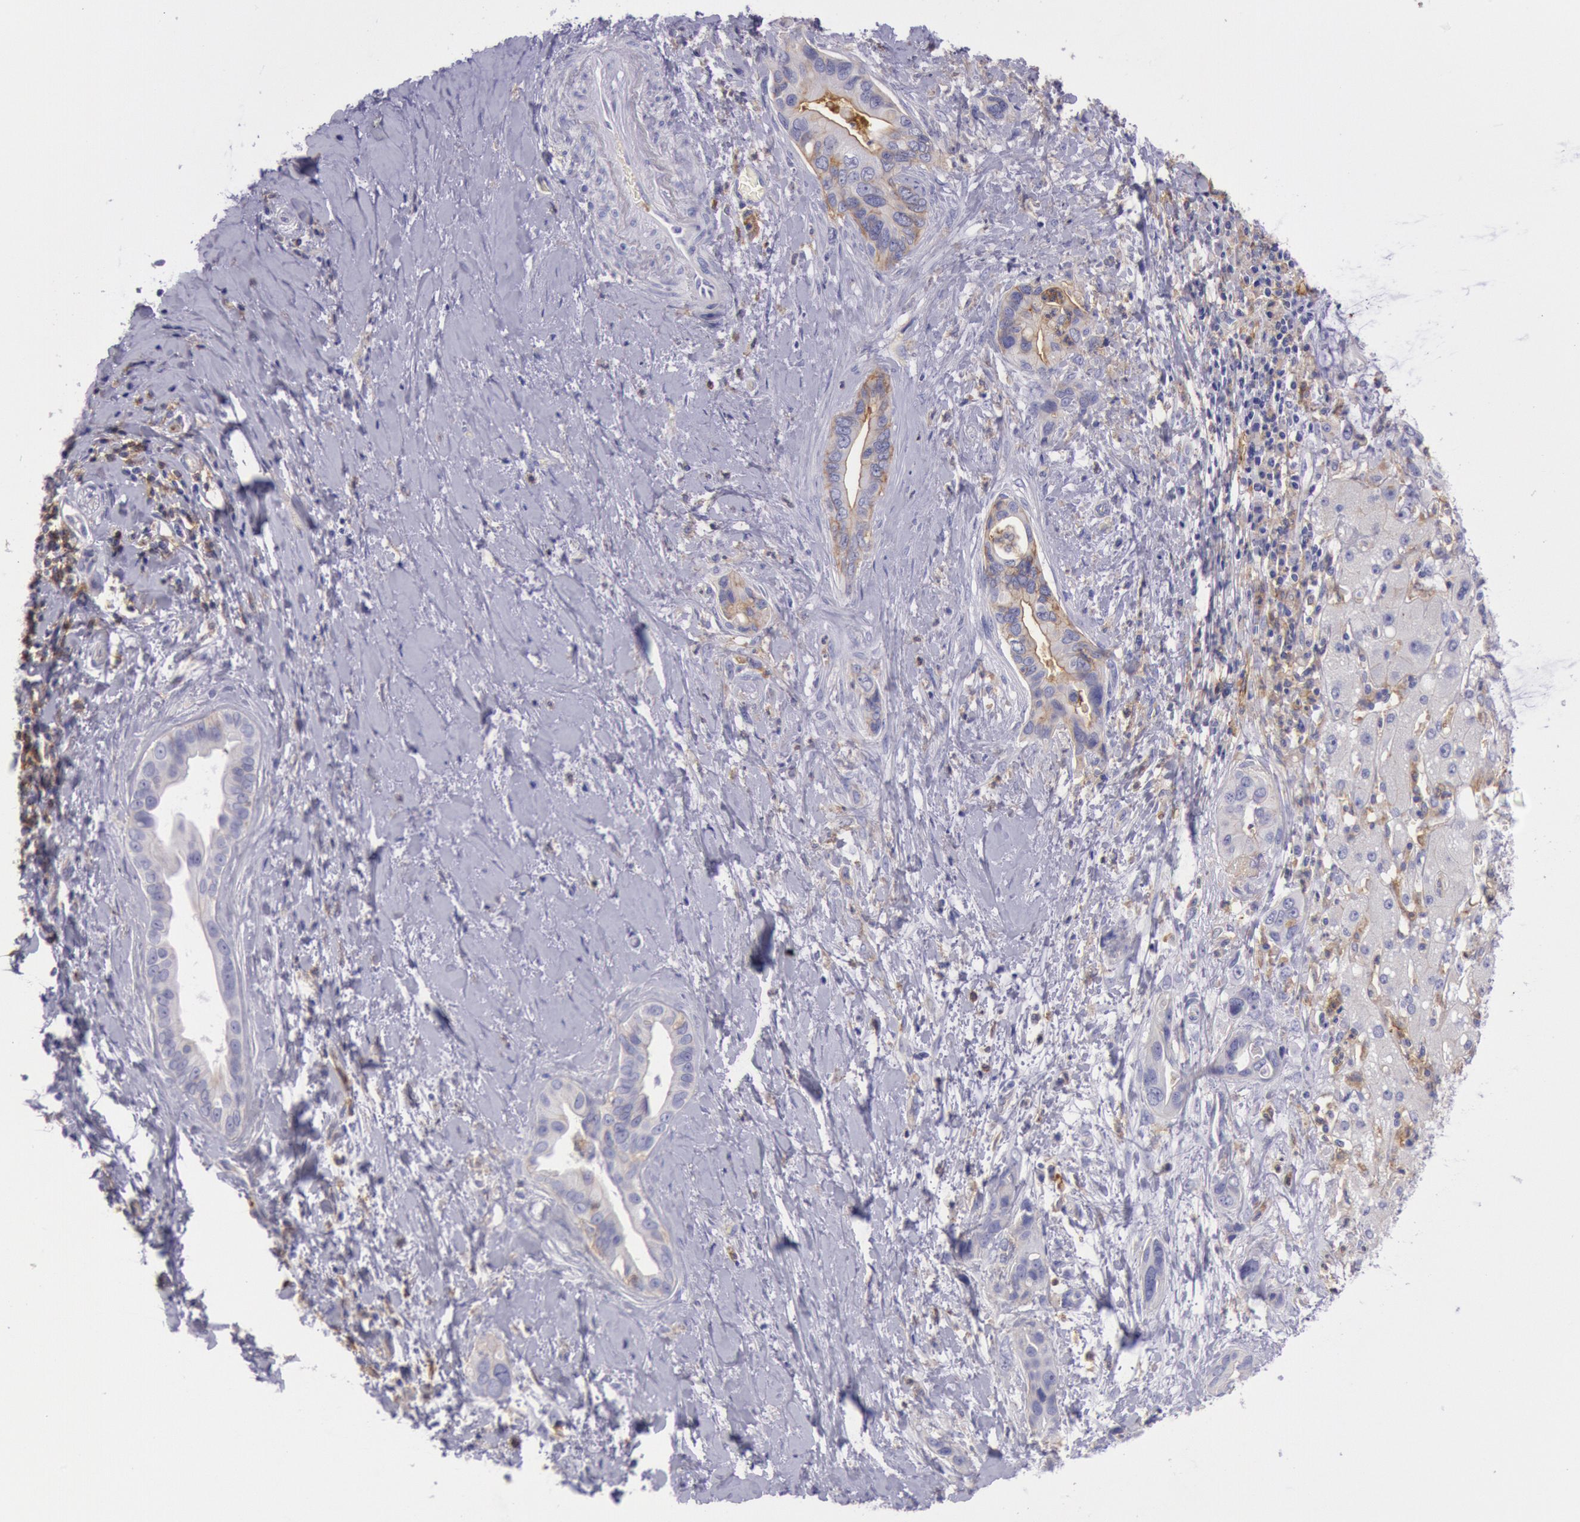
{"staining": {"intensity": "weak", "quantity": "<25%", "location": "cytoplasmic/membranous"}, "tissue": "liver cancer", "cell_type": "Tumor cells", "image_type": "cancer", "snomed": [{"axis": "morphology", "description": "Cholangiocarcinoma"}, {"axis": "topography", "description": "Liver"}], "caption": "An IHC histopathology image of cholangiocarcinoma (liver) is shown. There is no staining in tumor cells of cholangiocarcinoma (liver).", "gene": "LYN", "patient": {"sex": "female", "age": 65}}